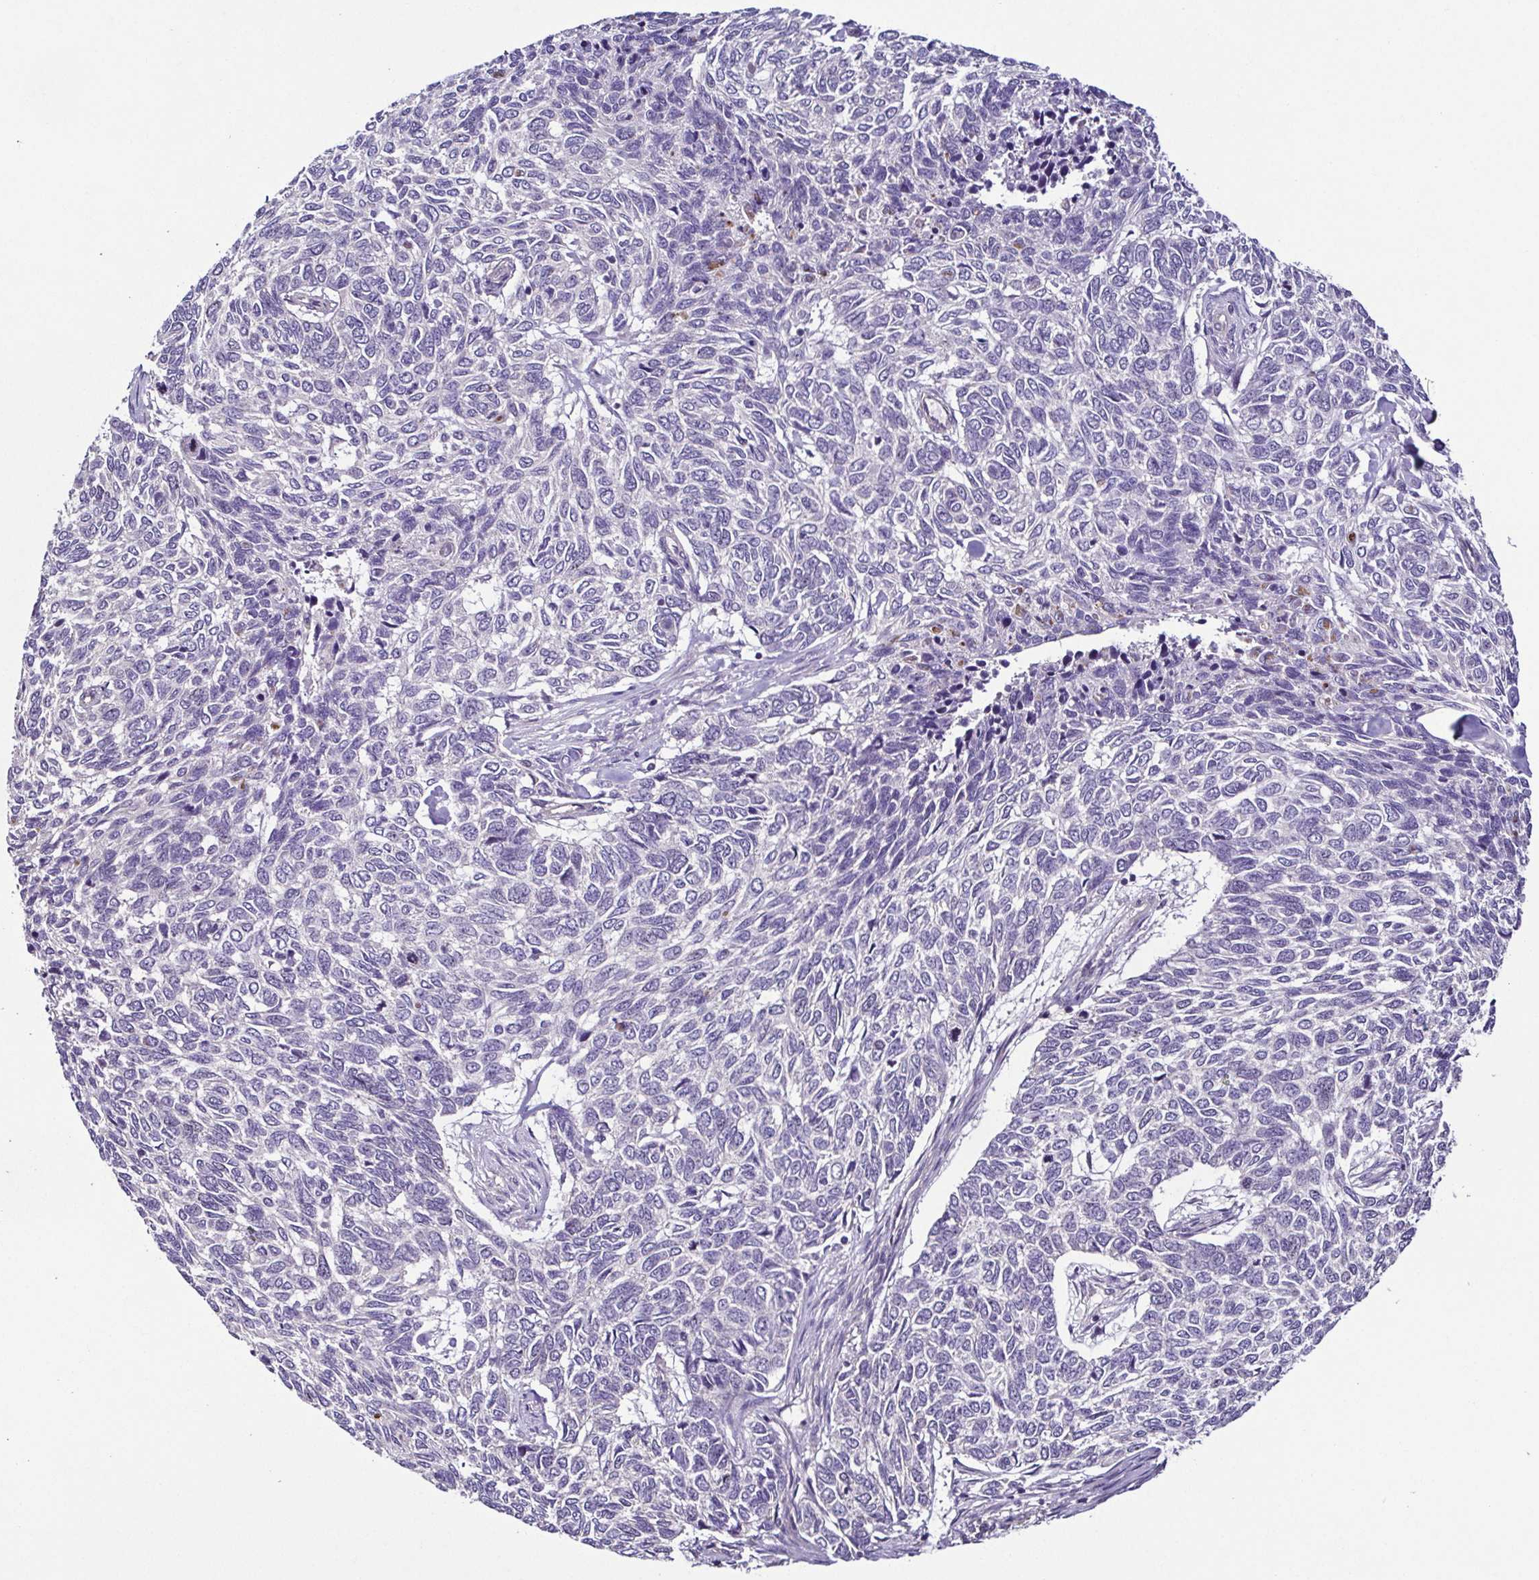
{"staining": {"intensity": "negative", "quantity": "none", "location": "none"}, "tissue": "skin cancer", "cell_type": "Tumor cells", "image_type": "cancer", "snomed": [{"axis": "morphology", "description": "Basal cell carcinoma"}, {"axis": "topography", "description": "Skin"}], "caption": "Tumor cells are negative for protein expression in human skin cancer.", "gene": "LMOD2", "patient": {"sex": "female", "age": 65}}